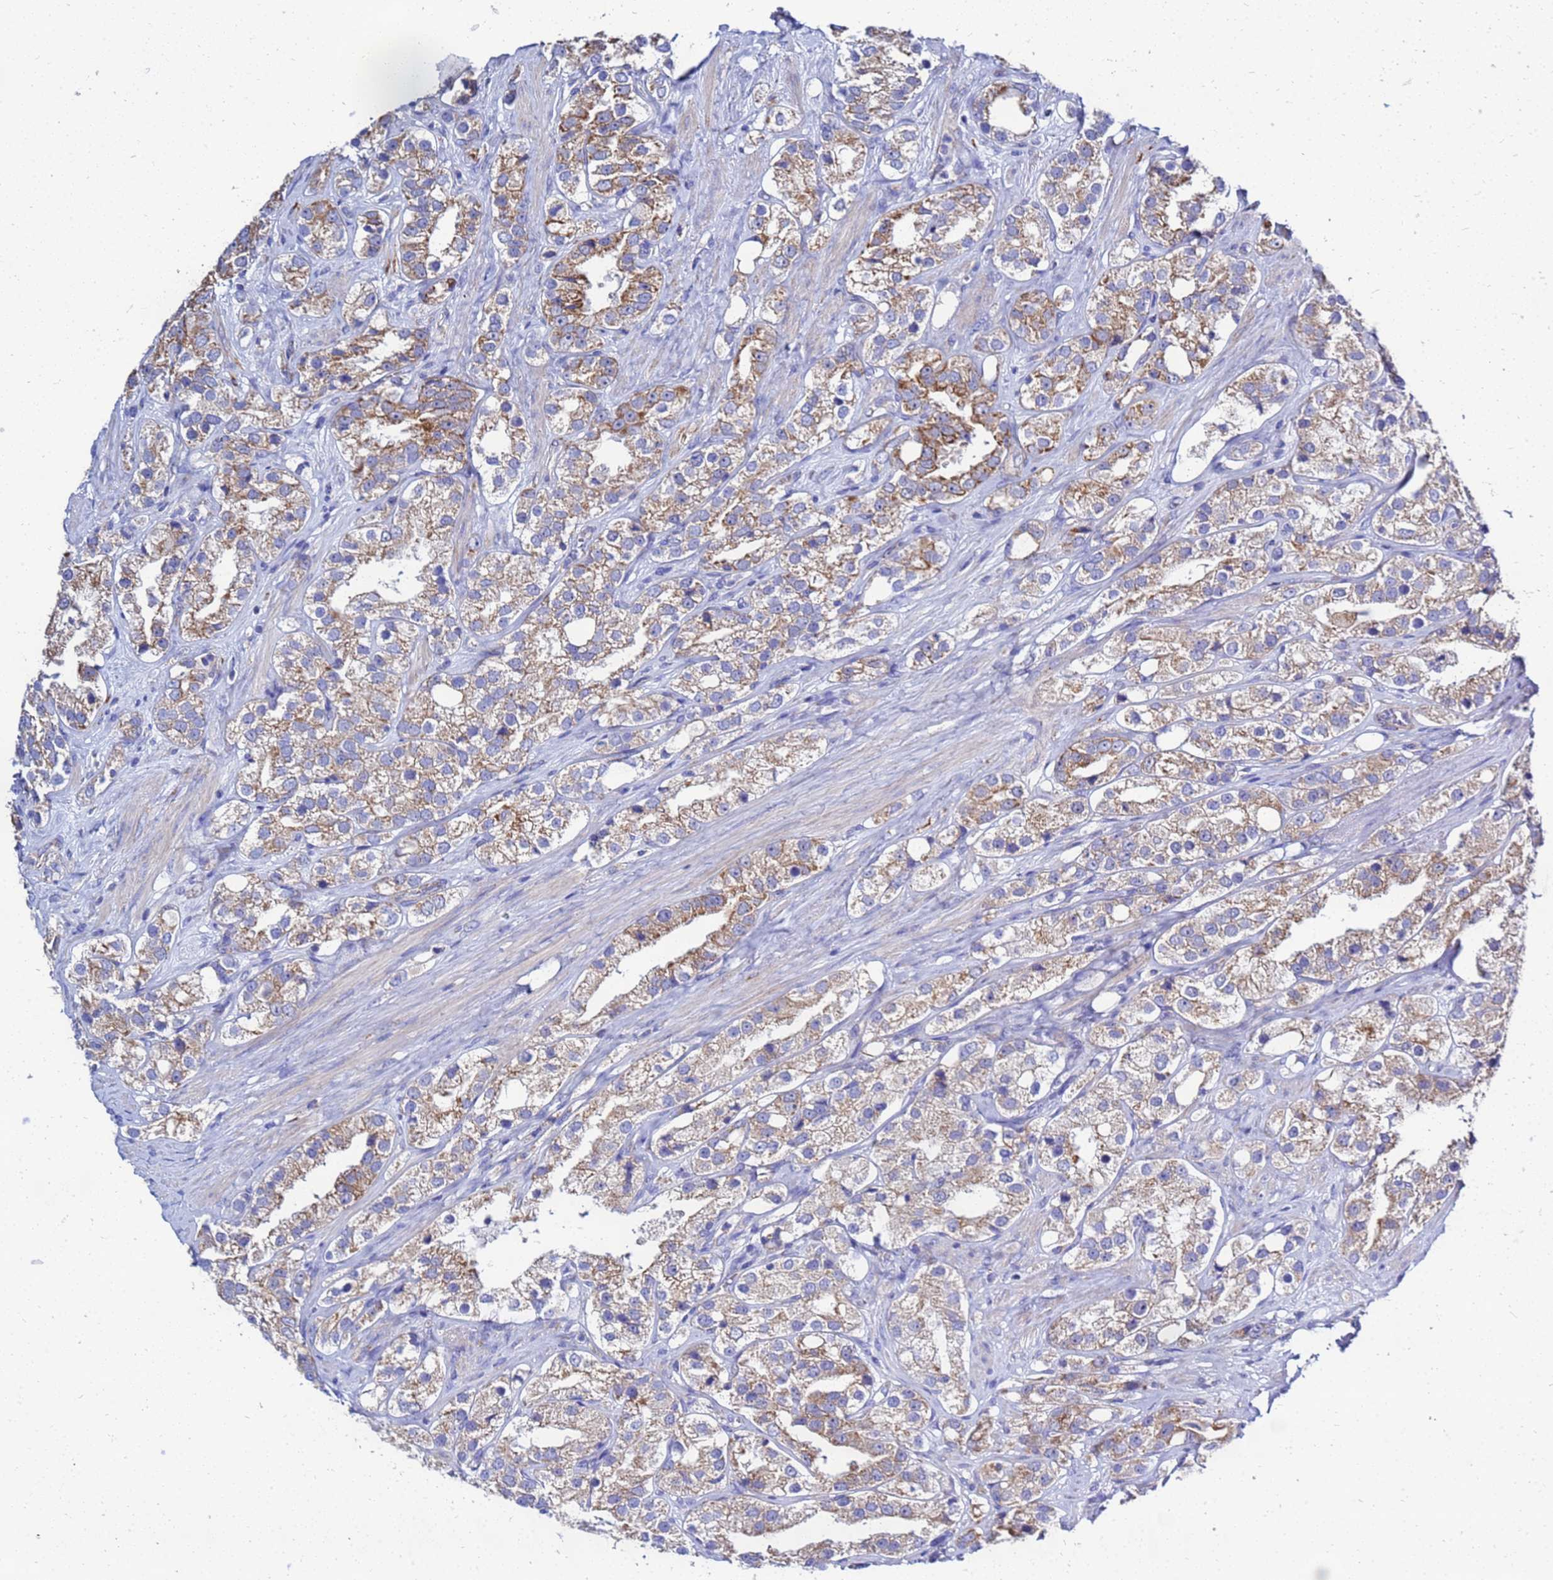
{"staining": {"intensity": "moderate", "quantity": ">75%", "location": "cytoplasmic/membranous"}, "tissue": "prostate cancer", "cell_type": "Tumor cells", "image_type": "cancer", "snomed": [{"axis": "morphology", "description": "Adenocarcinoma, NOS"}, {"axis": "topography", "description": "Prostate"}], "caption": "Immunohistochemistry staining of prostate cancer (adenocarcinoma), which reveals medium levels of moderate cytoplasmic/membranous staining in approximately >75% of tumor cells indicating moderate cytoplasmic/membranous protein positivity. The staining was performed using DAB (3,3'-diaminobenzidine) (brown) for protein detection and nuclei were counterstained in hematoxylin (blue).", "gene": "FAHD2A", "patient": {"sex": "male", "age": 79}}